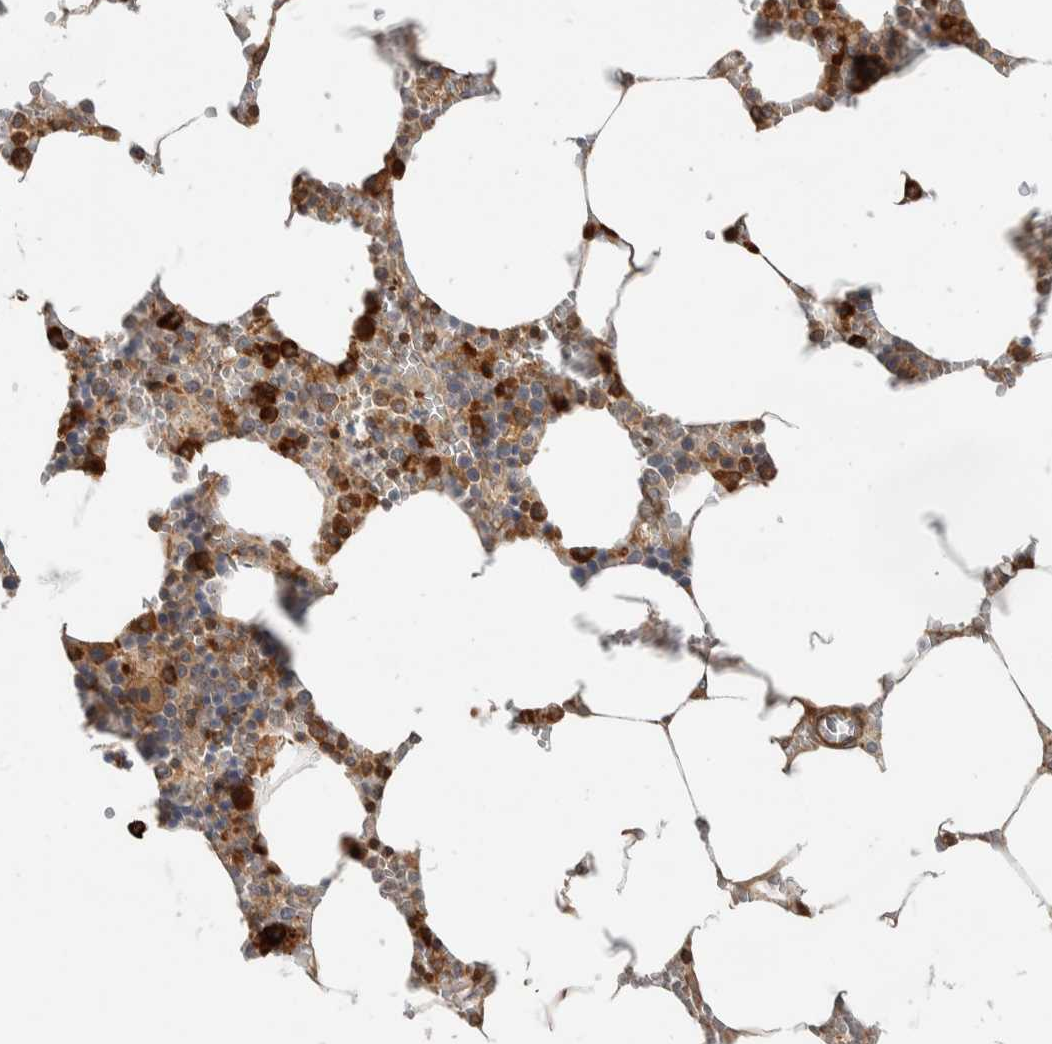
{"staining": {"intensity": "strong", "quantity": ">75%", "location": "cytoplasmic/membranous"}, "tissue": "bone marrow", "cell_type": "Hematopoietic cells", "image_type": "normal", "snomed": [{"axis": "morphology", "description": "Normal tissue, NOS"}, {"axis": "topography", "description": "Bone marrow"}], "caption": "IHC staining of benign bone marrow, which reveals high levels of strong cytoplasmic/membranous staining in about >75% of hematopoietic cells indicating strong cytoplasmic/membranous protein expression. The staining was performed using DAB (brown) for protein detection and nuclei were counterstained in hematoxylin (blue).", "gene": "CNTROB", "patient": {"sex": "male", "age": 70}}